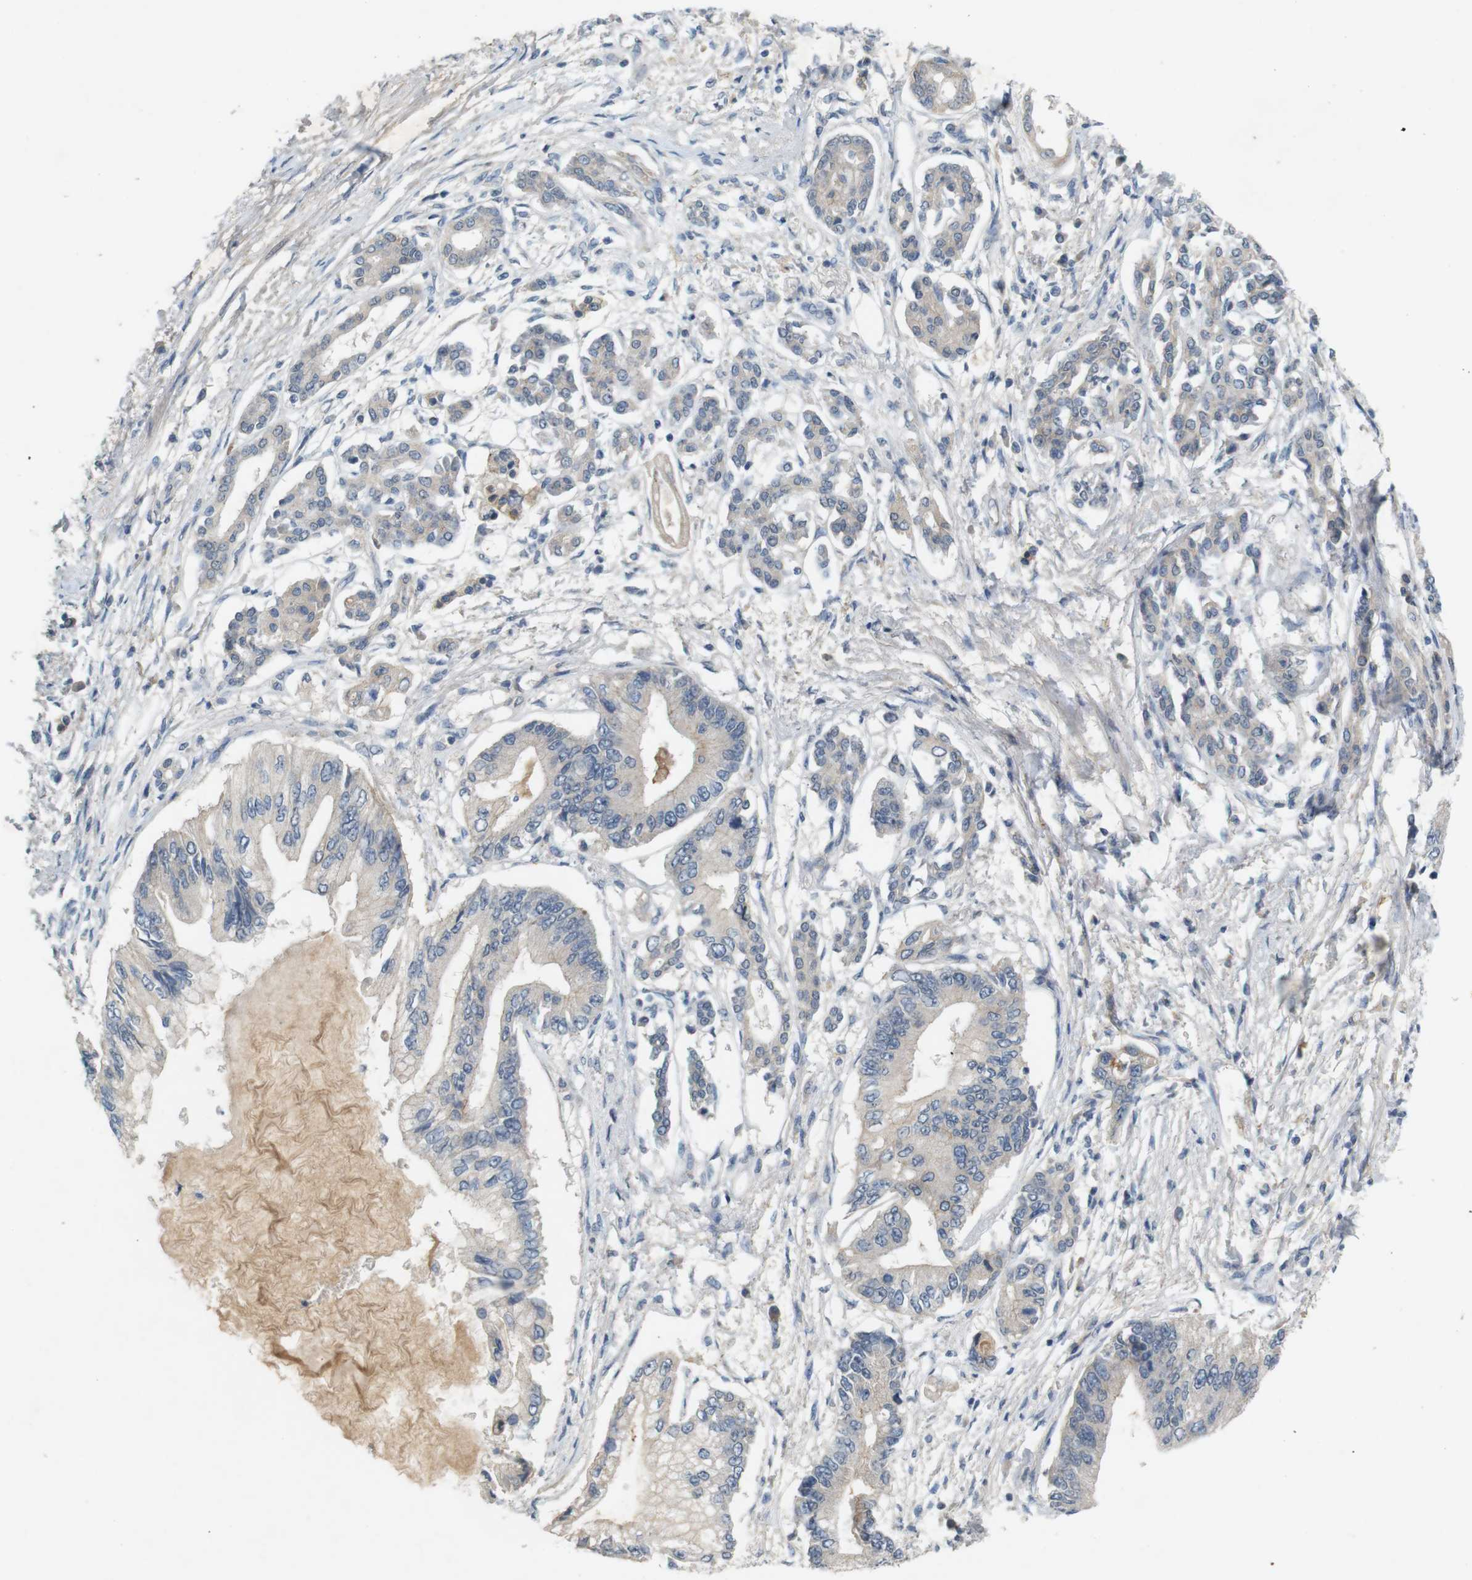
{"staining": {"intensity": "moderate", "quantity": "<25%", "location": "cytoplasmic/membranous"}, "tissue": "pancreatic cancer", "cell_type": "Tumor cells", "image_type": "cancer", "snomed": [{"axis": "morphology", "description": "Adenocarcinoma, NOS"}, {"axis": "topography", "description": "Pancreas"}], "caption": "Immunohistochemistry staining of pancreatic cancer (adenocarcinoma), which demonstrates low levels of moderate cytoplasmic/membranous positivity in about <25% of tumor cells indicating moderate cytoplasmic/membranous protein staining. The staining was performed using DAB (3,3'-diaminobenzidine) (brown) for protein detection and nuclei were counterstained in hematoxylin (blue).", "gene": "PVR", "patient": {"sex": "male", "age": 56}}